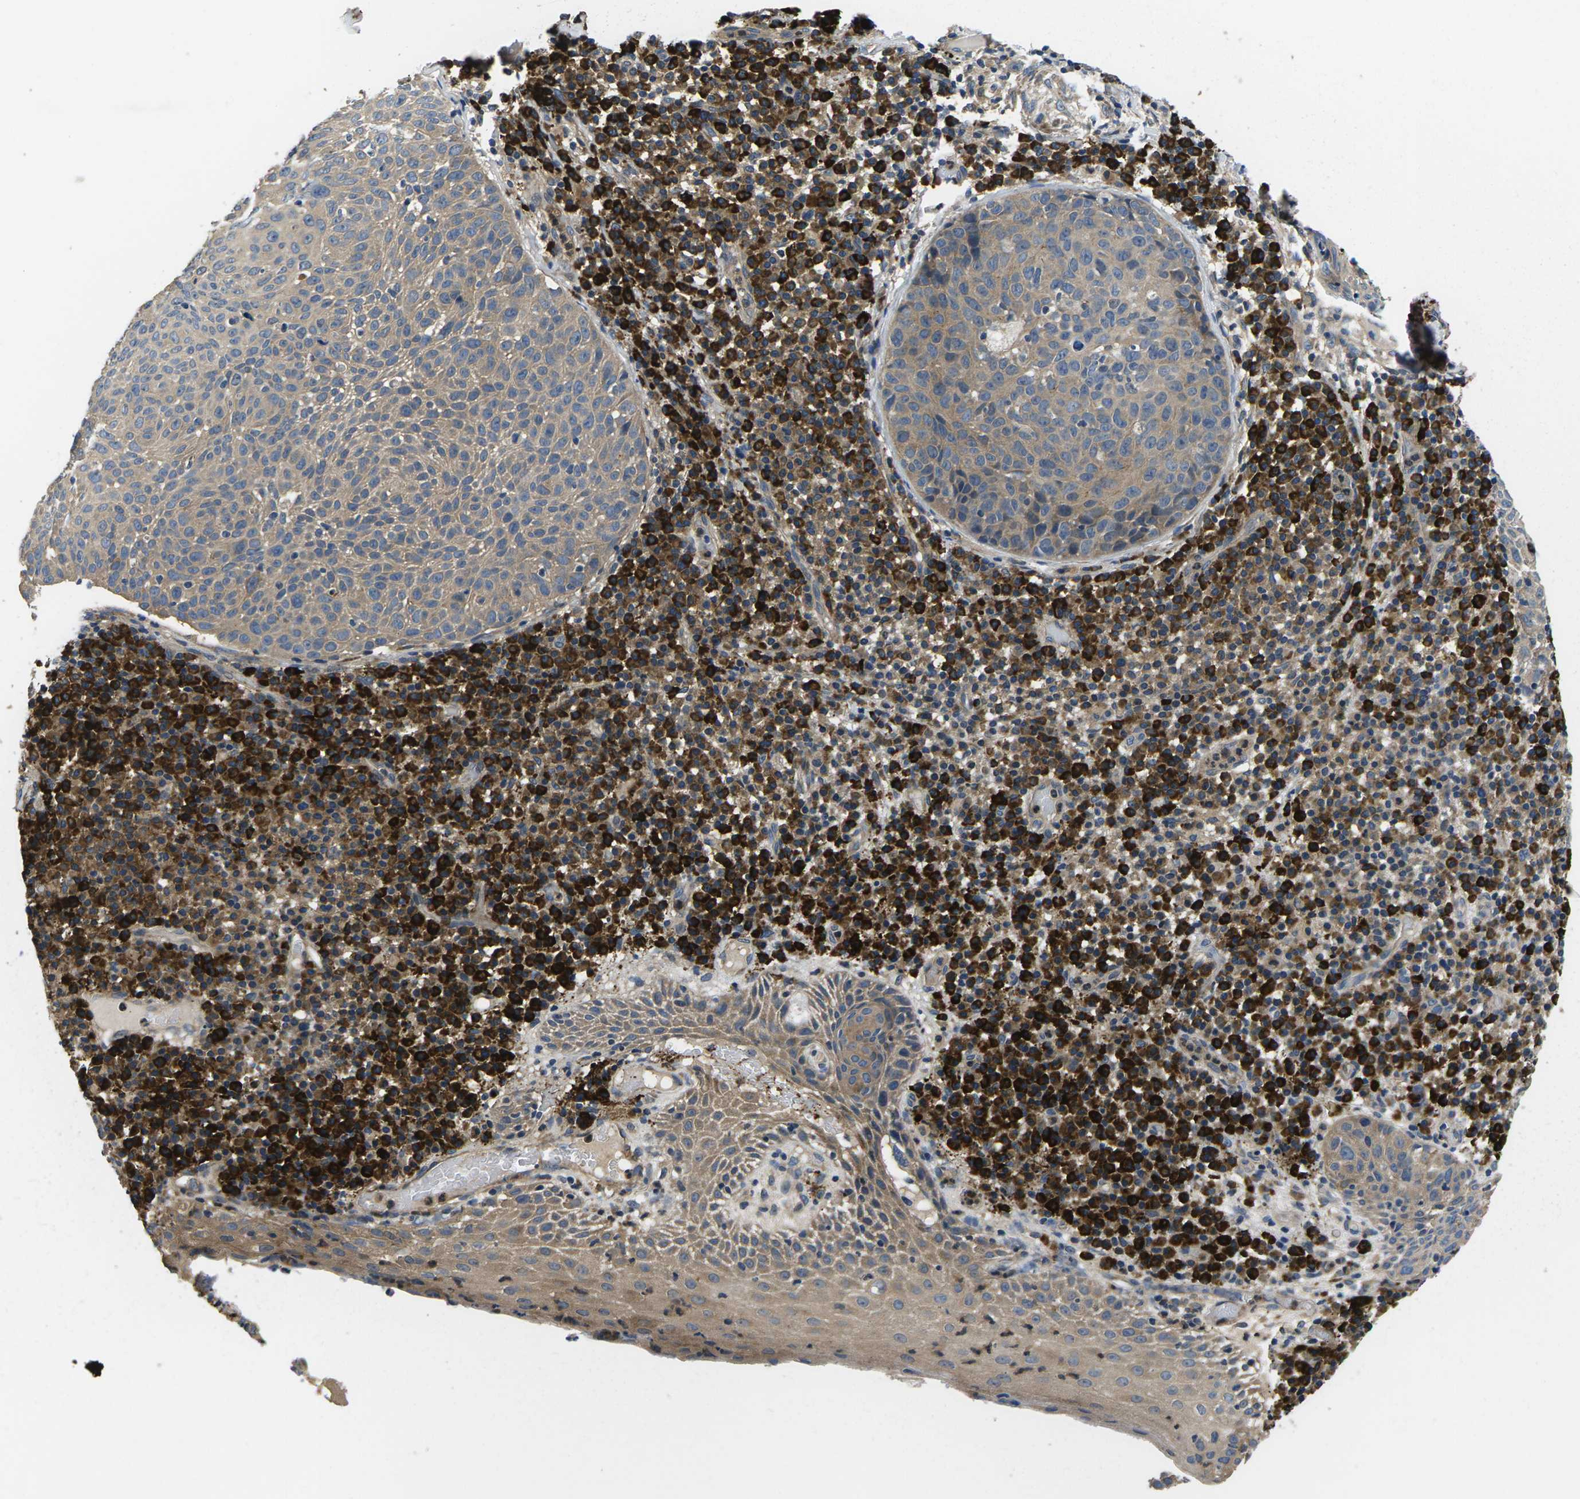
{"staining": {"intensity": "weak", "quantity": "25%-75%", "location": "cytoplasmic/membranous"}, "tissue": "skin cancer", "cell_type": "Tumor cells", "image_type": "cancer", "snomed": [{"axis": "morphology", "description": "Squamous cell carcinoma in situ, NOS"}, {"axis": "morphology", "description": "Squamous cell carcinoma, NOS"}, {"axis": "topography", "description": "Skin"}], "caption": "The histopathology image shows a brown stain indicating the presence of a protein in the cytoplasmic/membranous of tumor cells in skin squamous cell carcinoma in situ.", "gene": "PLCE1", "patient": {"sex": "male", "age": 93}}